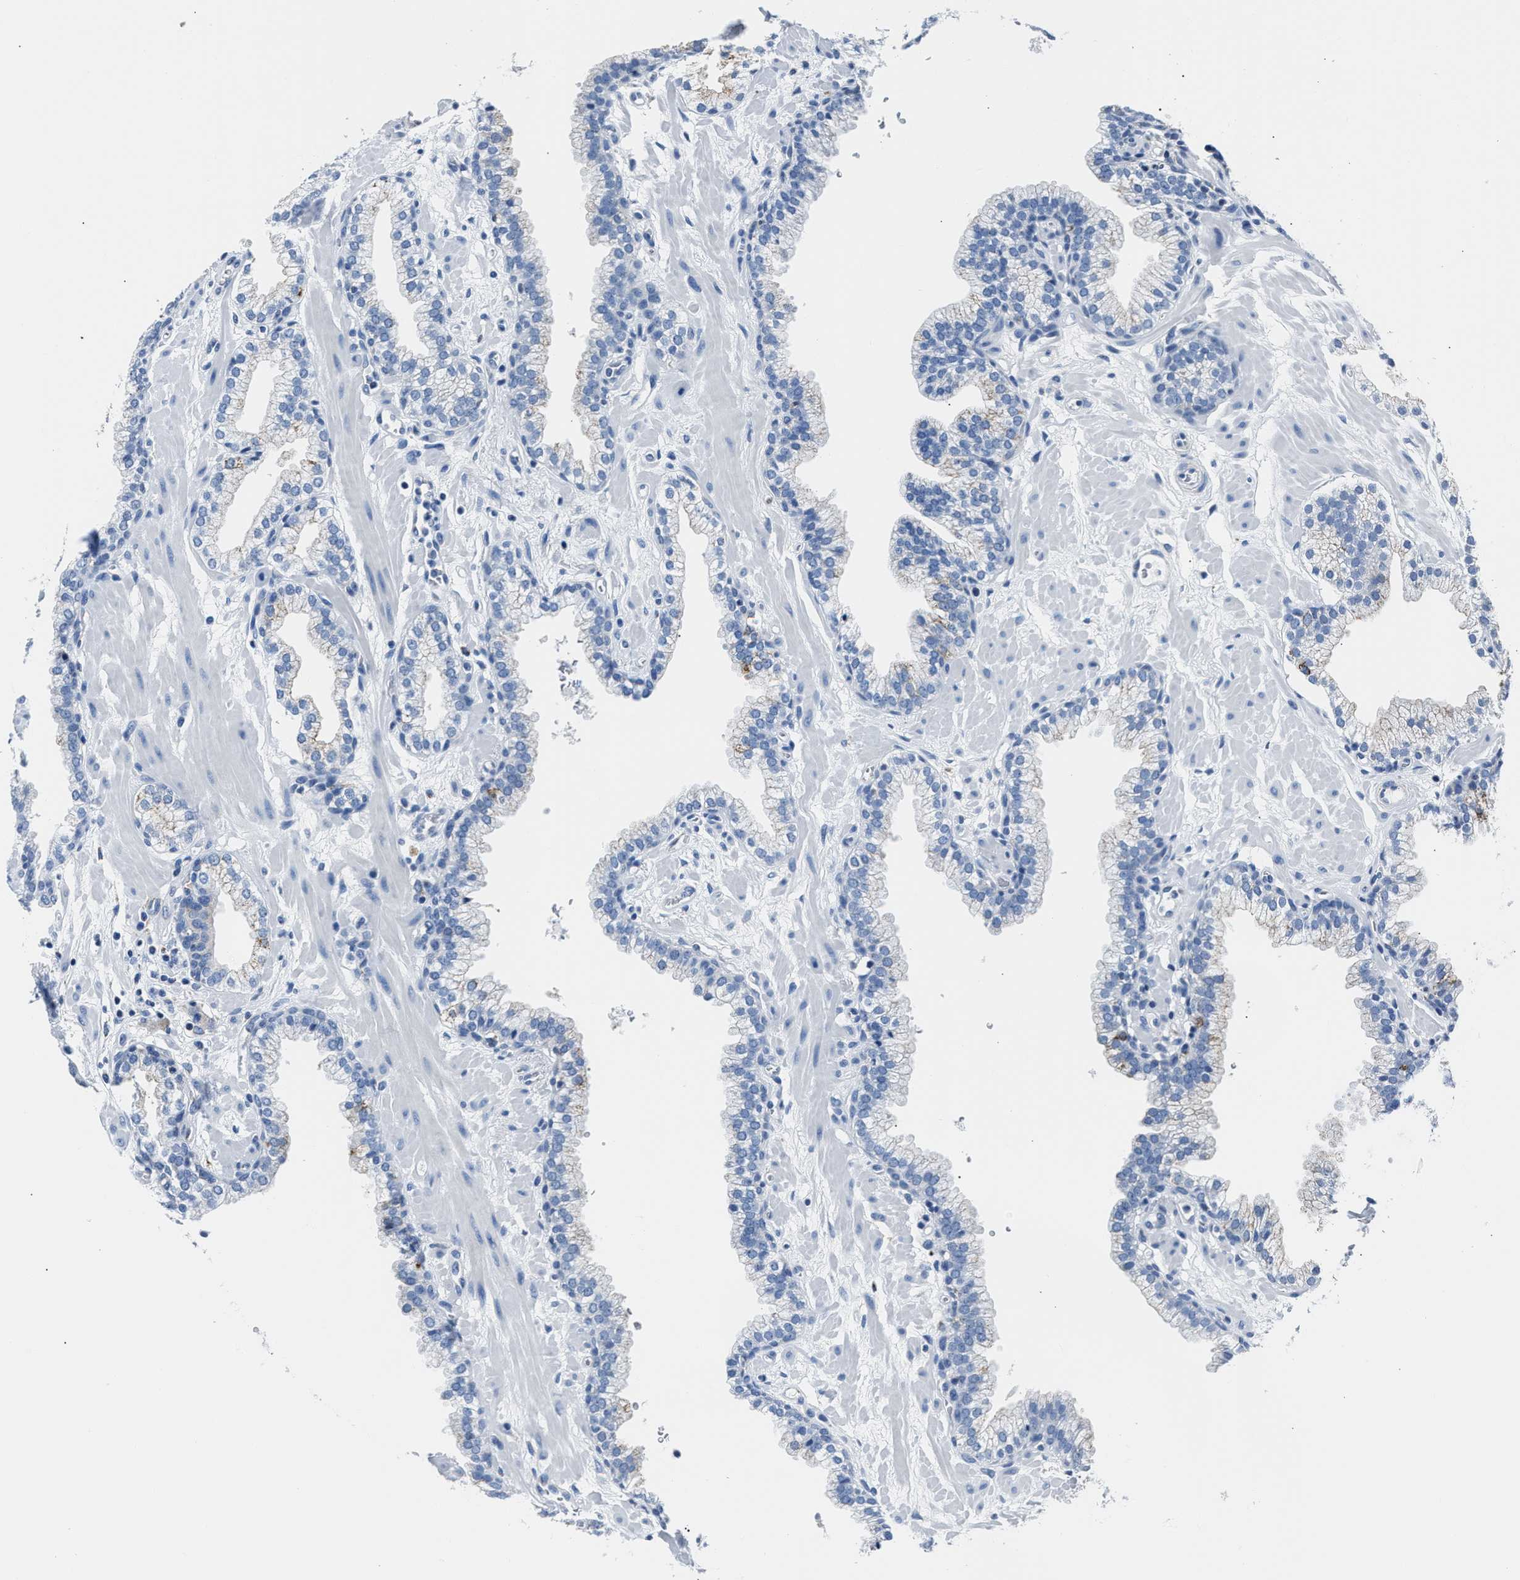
{"staining": {"intensity": "moderate", "quantity": "<25%", "location": "cytoplasmic/membranous"}, "tissue": "prostate", "cell_type": "Glandular cells", "image_type": "normal", "snomed": [{"axis": "morphology", "description": "Normal tissue, NOS"}, {"axis": "morphology", "description": "Urothelial carcinoma, Low grade"}, {"axis": "topography", "description": "Urinary bladder"}, {"axis": "topography", "description": "Prostate"}], "caption": "IHC photomicrograph of unremarkable human prostate stained for a protein (brown), which exhibits low levels of moderate cytoplasmic/membranous expression in about <25% of glandular cells.", "gene": "AMACR", "patient": {"sex": "male", "age": 60}}